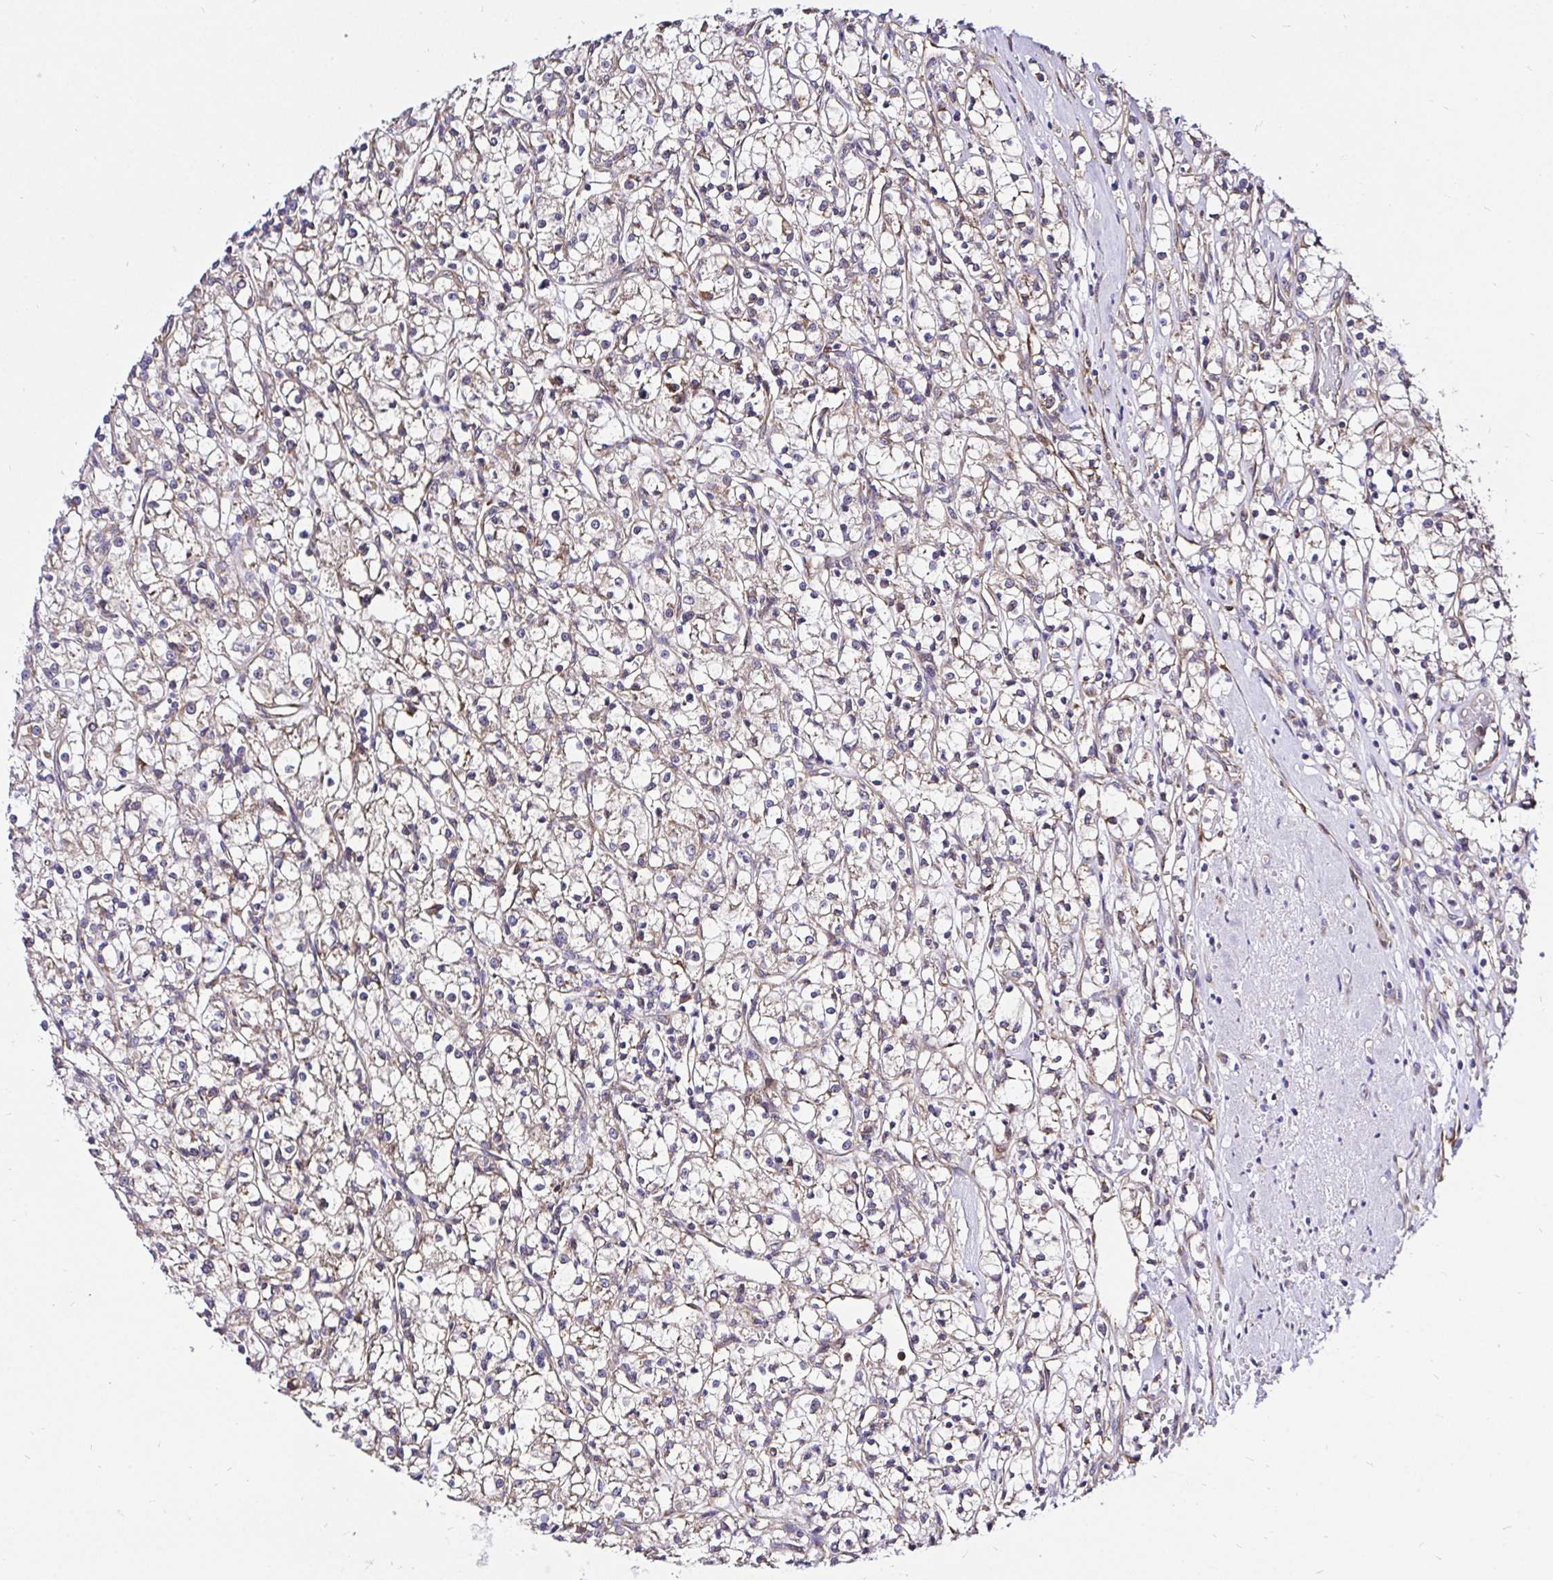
{"staining": {"intensity": "weak", "quantity": "25%-75%", "location": "cytoplasmic/membranous"}, "tissue": "renal cancer", "cell_type": "Tumor cells", "image_type": "cancer", "snomed": [{"axis": "morphology", "description": "Adenocarcinoma, NOS"}, {"axis": "topography", "description": "Kidney"}], "caption": "DAB immunohistochemical staining of human renal cancer (adenocarcinoma) displays weak cytoplasmic/membranous protein staining in about 25%-75% of tumor cells. The protein of interest is shown in brown color, while the nuclei are stained blue.", "gene": "CCDC122", "patient": {"sex": "female", "age": 59}}